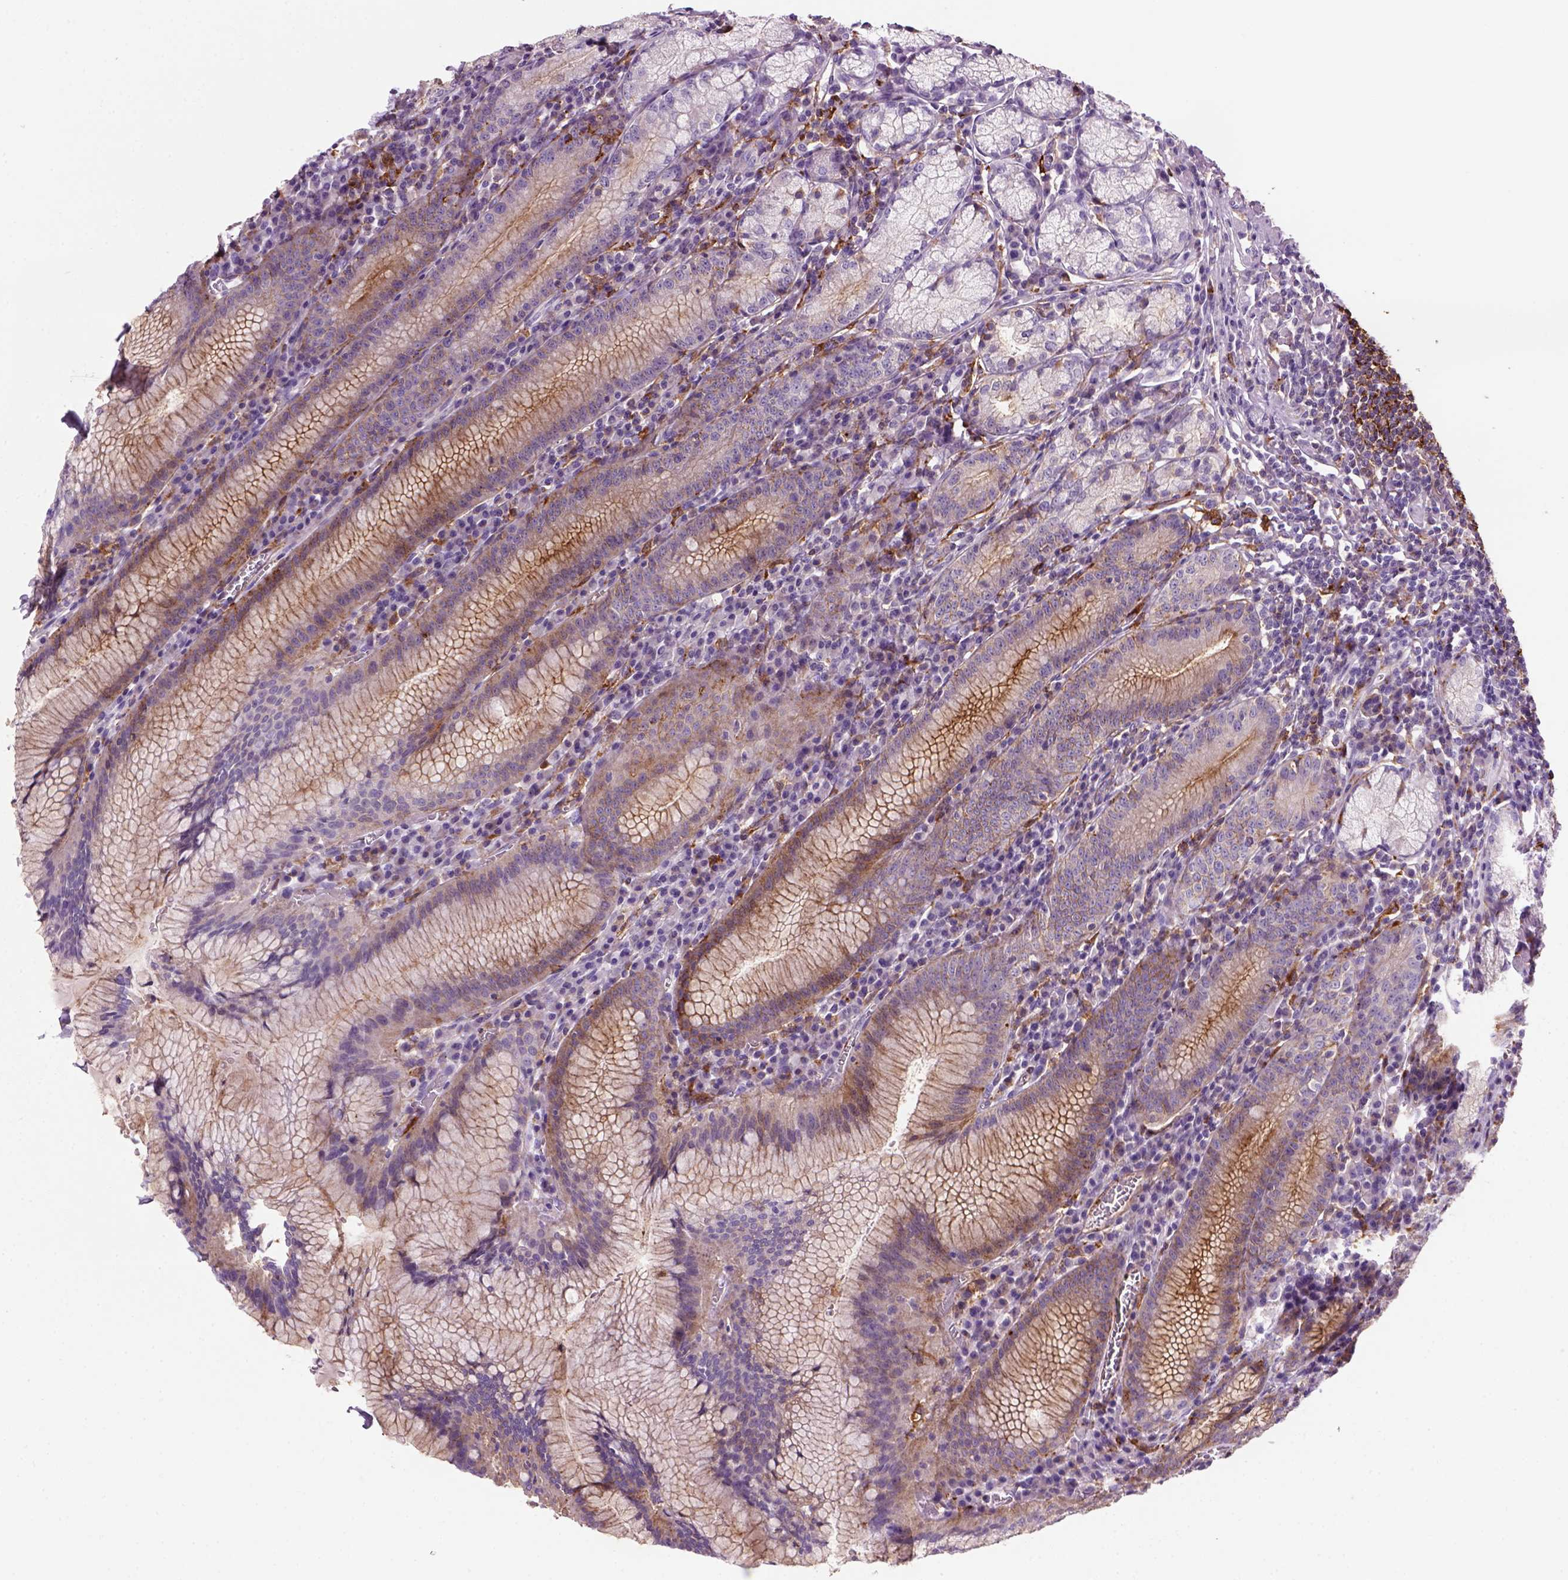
{"staining": {"intensity": "moderate", "quantity": "25%-75%", "location": "cytoplasmic/membranous"}, "tissue": "stomach", "cell_type": "Glandular cells", "image_type": "normal", "snomed": [{"axis": "morphology", "description": "Normal tissue, NOS"}, {"axis": "topography", "description": "Stomach"}], "caption": "A brown stain labels moderate cytoplasmic/membranous positivity of a protein in glandular cells of unremarkable human stomach. The protein of interest is stained brown, and the nuclei are stained in blue (DAB IHC with brightfield microscopy, high magnification).", "gene": "MARCKS", "patient": {"sex": "male", "age": 55}}